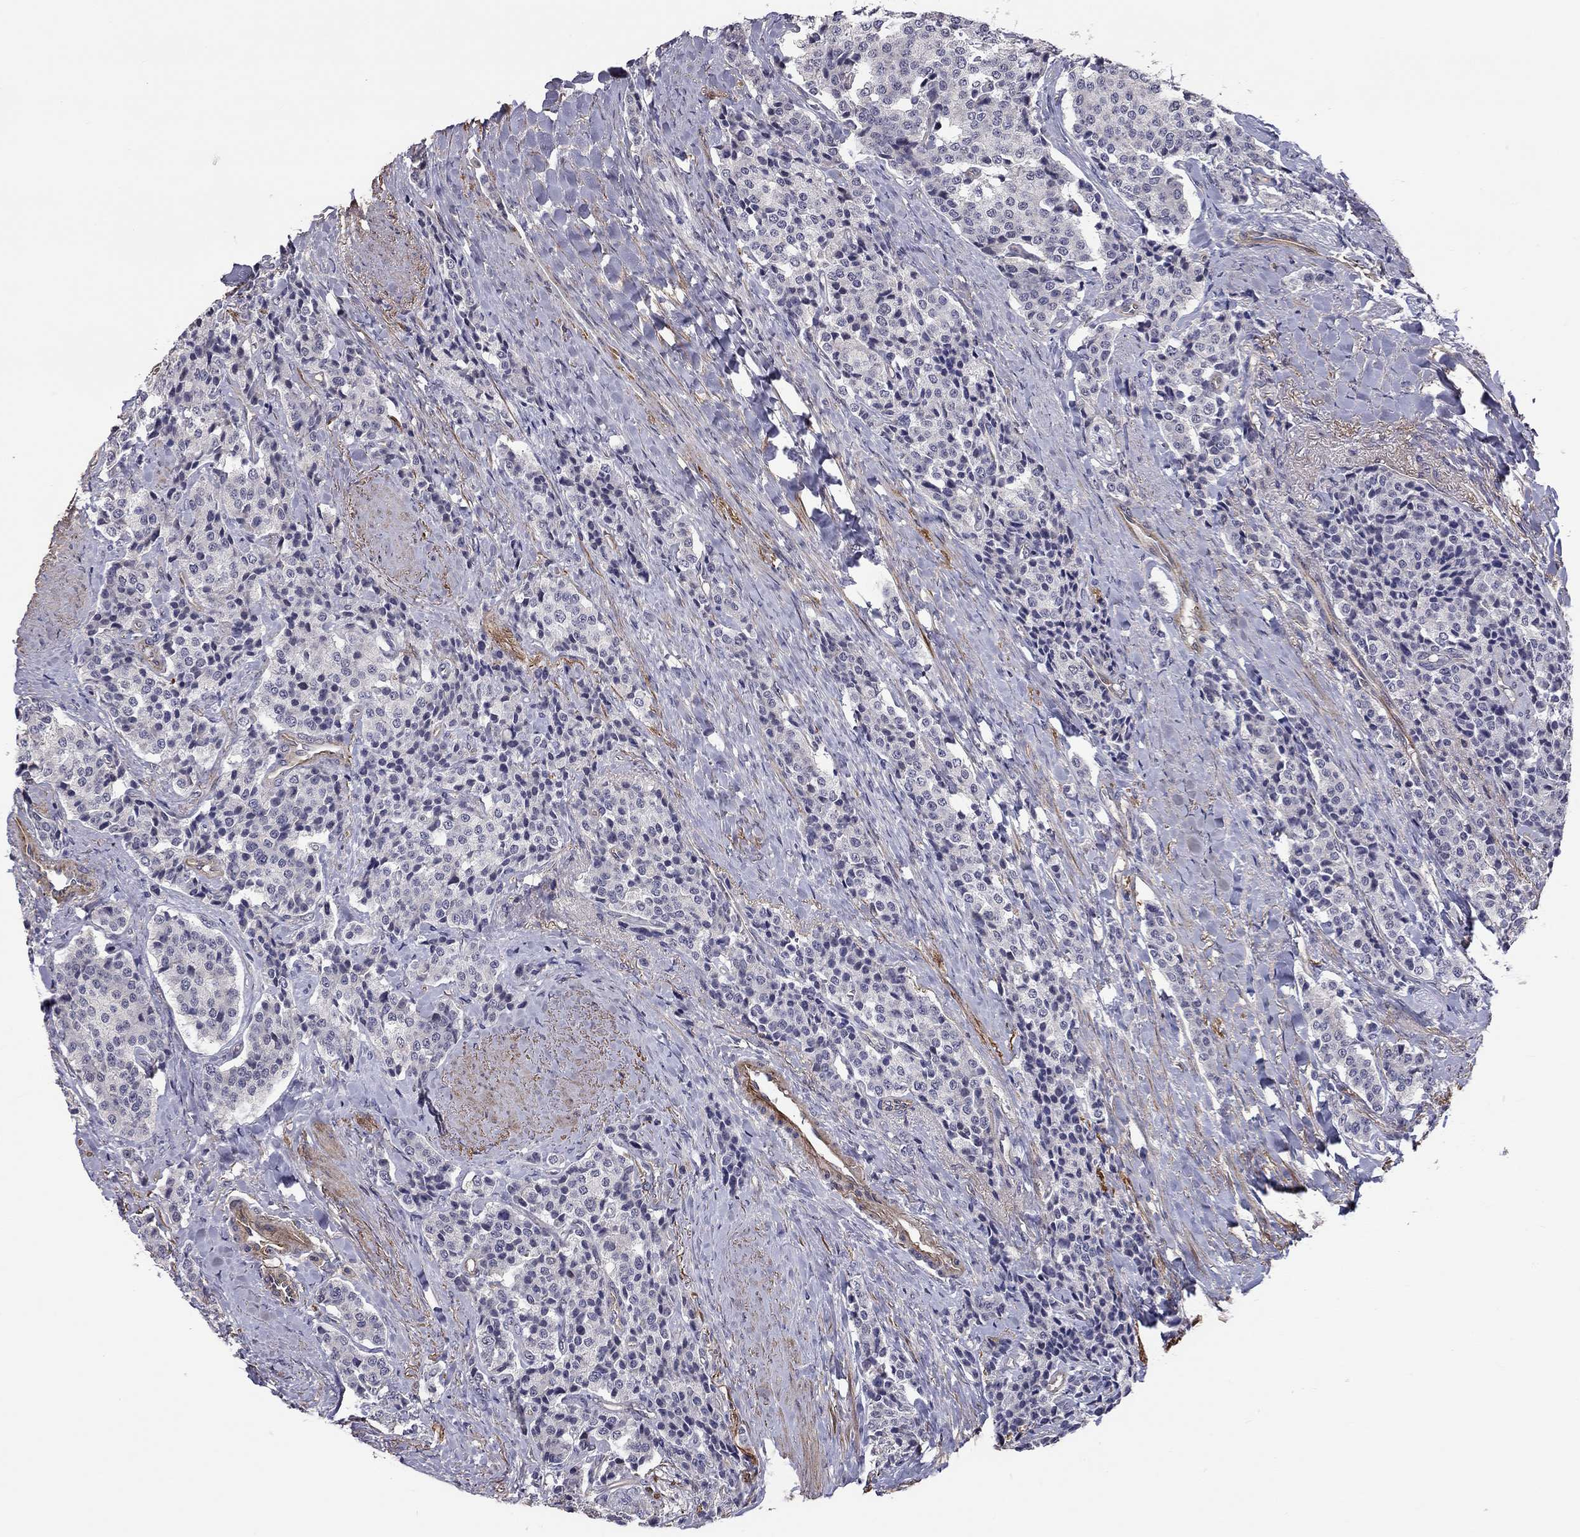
{"staining": {"intensity": "negative", "quantity": "none", "location": "none"}, "tissue": "carcinoid", "cell_type": "Tumor cells", "image_type": "cancer", "snomed": [{"axis": "morphology", "description": "Carcinoid, malignant, NOS"}, {"axis": "topography", "description": "Small intestine"}], "caption": "Tumor cells are negative for protein expression in human carcinoid. (DAB (3,3'-diaminobenzidine) IHC, high magnification).", "gene": "GJB4", "patient": {"sex": "female", "age": 58}}